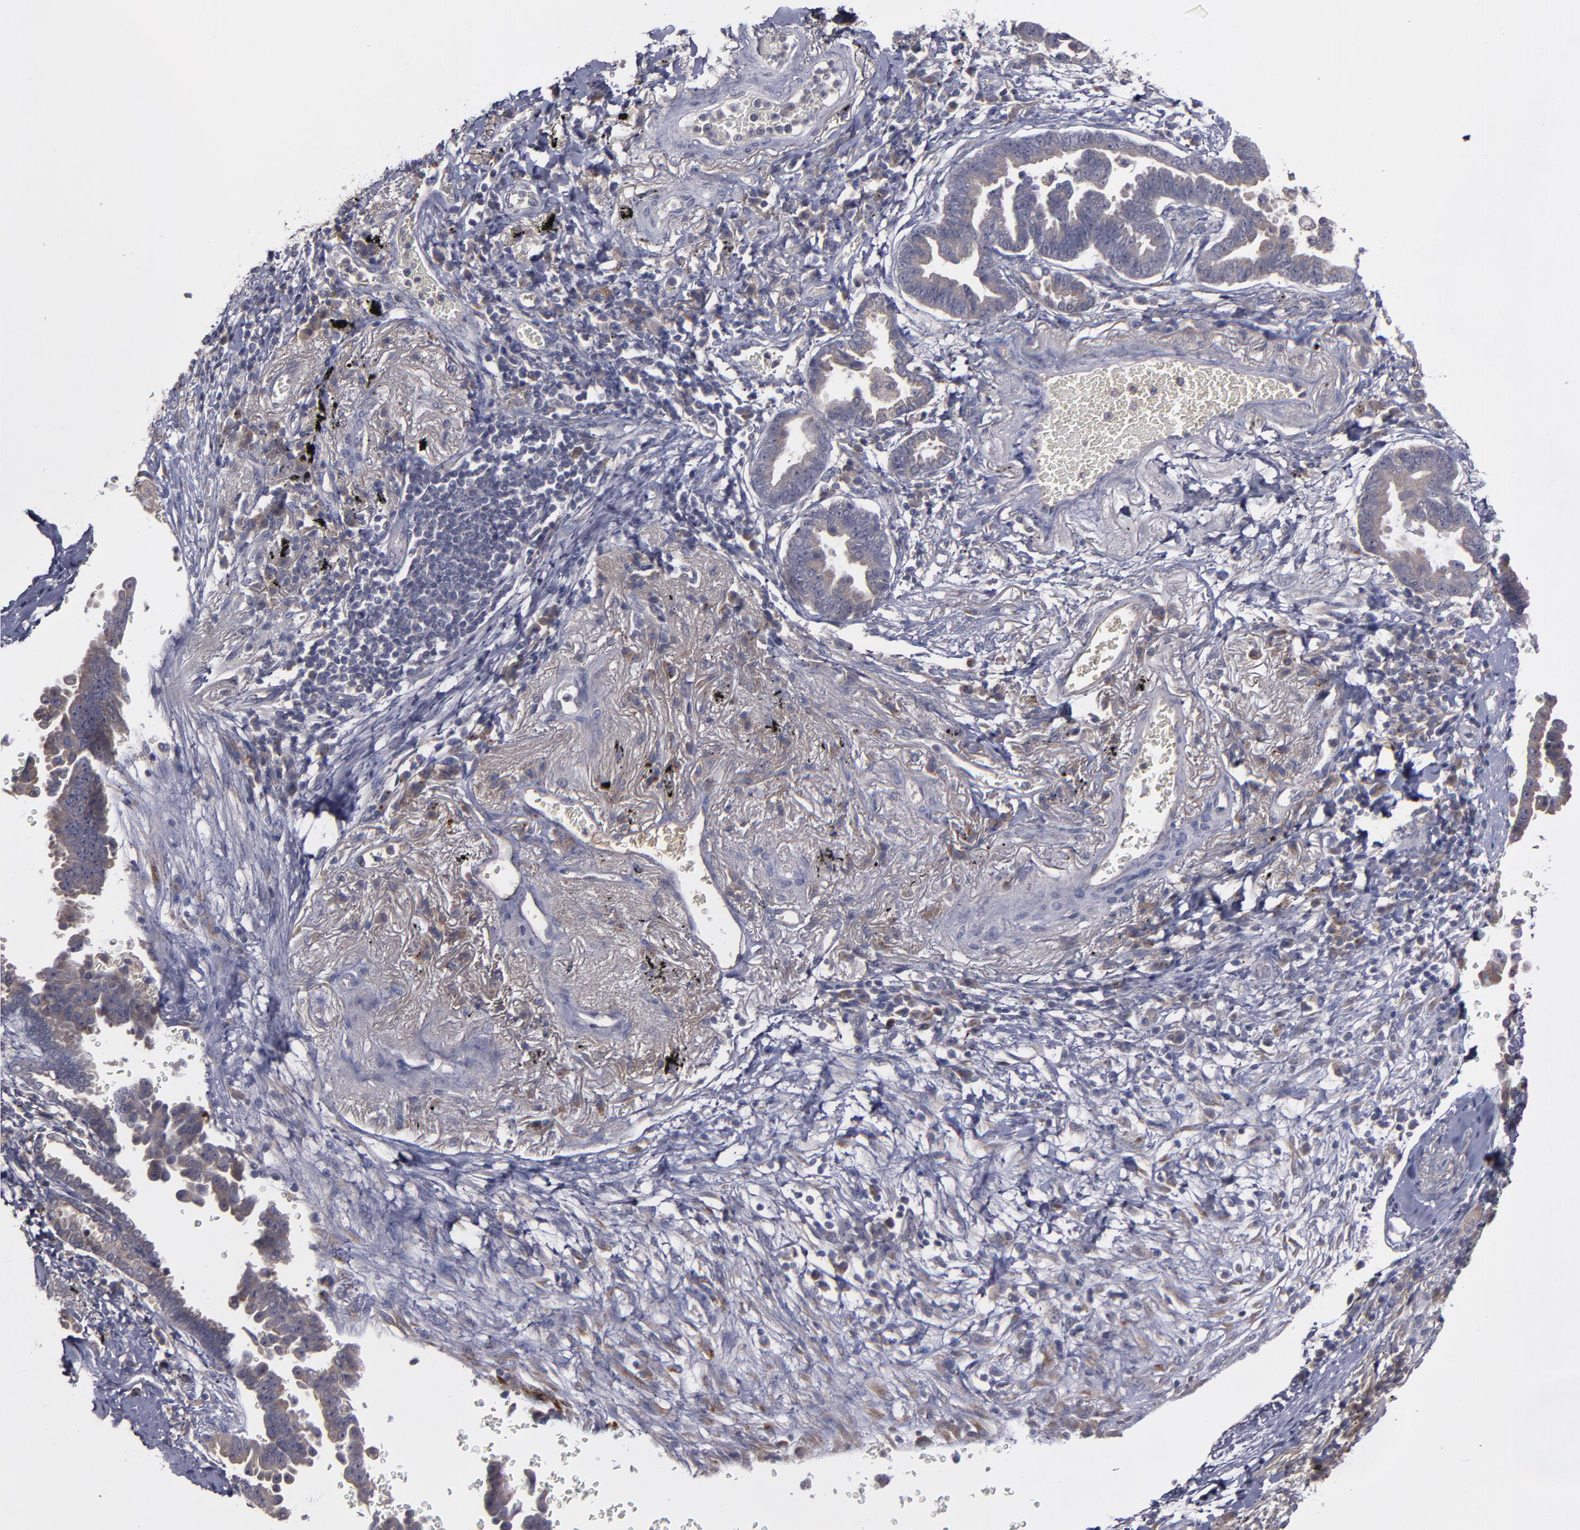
{"staining": {"intensity": "weak", "quantity": ">75%", "location": "cytoplasmic/membranous"}, "tissue": "lung cancer", "cell_type": "Tumor cells", "image_type": "cancer", "snomed": [{"axis": "morphology", "description": "Adenocarcinoma, NOS"}, {"axis": "topography", "description": "Lung"}], "caption": "Lung cancer stained with a brown dye exhibits weak cytoplasmic/membranous positive expression in approximately >75% of tumor cells.", "gene": "MMP11", "patient": {"sex": "female", "age": 64}}